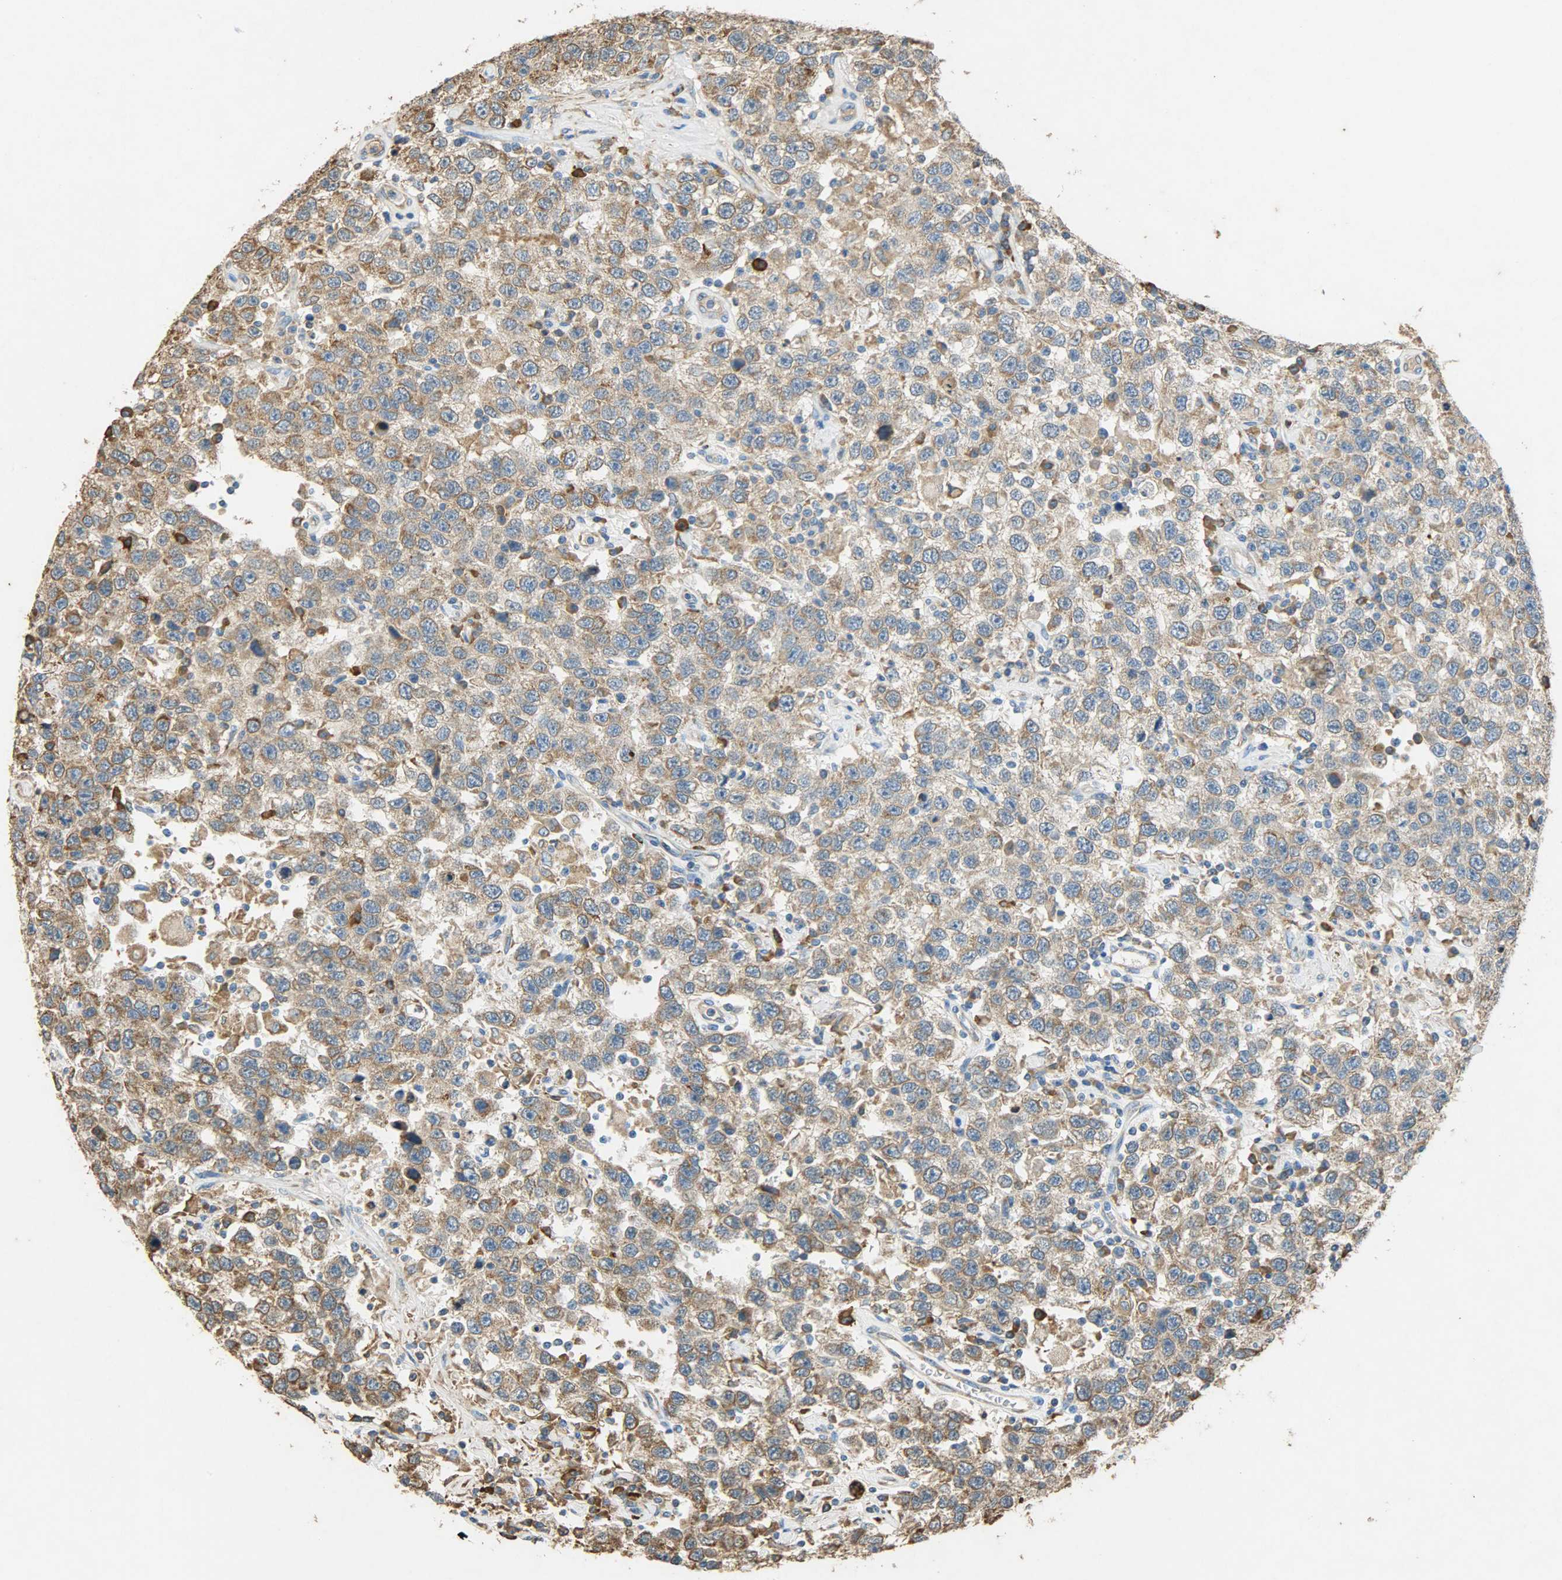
{"staining": {"intensity": "moderate", "quantity": ">75%", "location": "cytoplasmic/membranous"}, "tissue": "testis cancer", "cell_type": "Tumor cells", "image_type": "cancer", "snomed": [{"axis": "morphology", "description": "Seminoma, NOS"}, {"axis": "topography", "description": "Testis"}], "caption": "Tumor cells display medium levels of moderate cytoplasmic/membranous positivity in about >75% of cells in human seminoma (testis).", "gene": "HSPA5", "patient": {"sex": "male", "age": 41}}